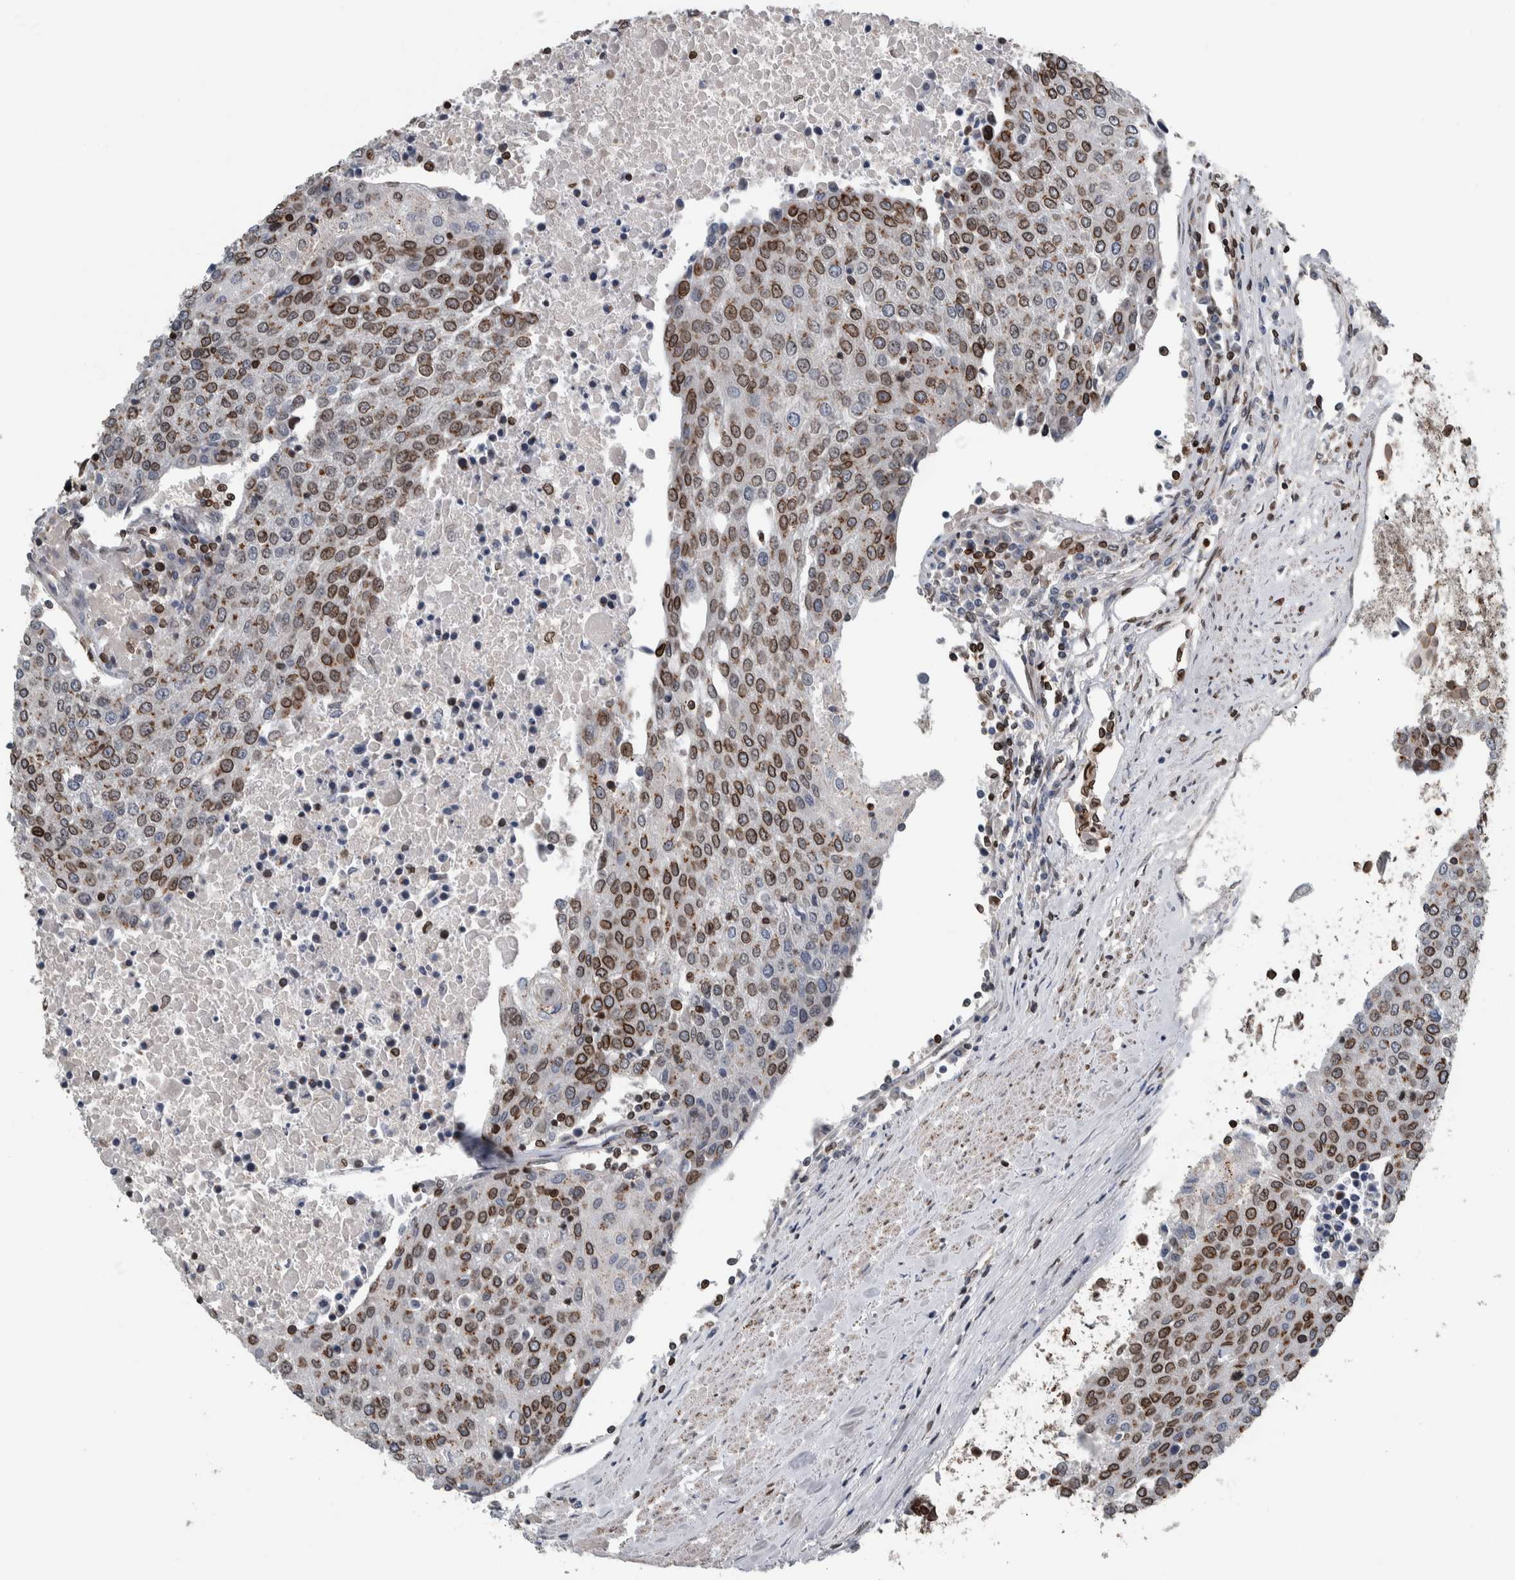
{"staining": {"intensity": "moderate", "quantity": "25%-75%", "location": "cytoplasmic/membranous,nuclear"}, "tissue": "urothelial cancer", "cell_type": "Tumor cells", "image_type": "cancer", "snomed": [{"axis": "morphology", "description": "Urothelial carcinoma, High grade"}, {"axis": "topography", "description": "Urinary bladder"}], "caption": "Immunohistochemical staining of high-grade urothelial carcinoma displays moderate cytoplasmic/membranous and nuclear protein staining in approximately 25%-75% of tumor cells. (DAB IHC with brightfield microscopy, high magnification).", "gene": "FAM135B", "patient": {"sex": "female", "age": 85}}